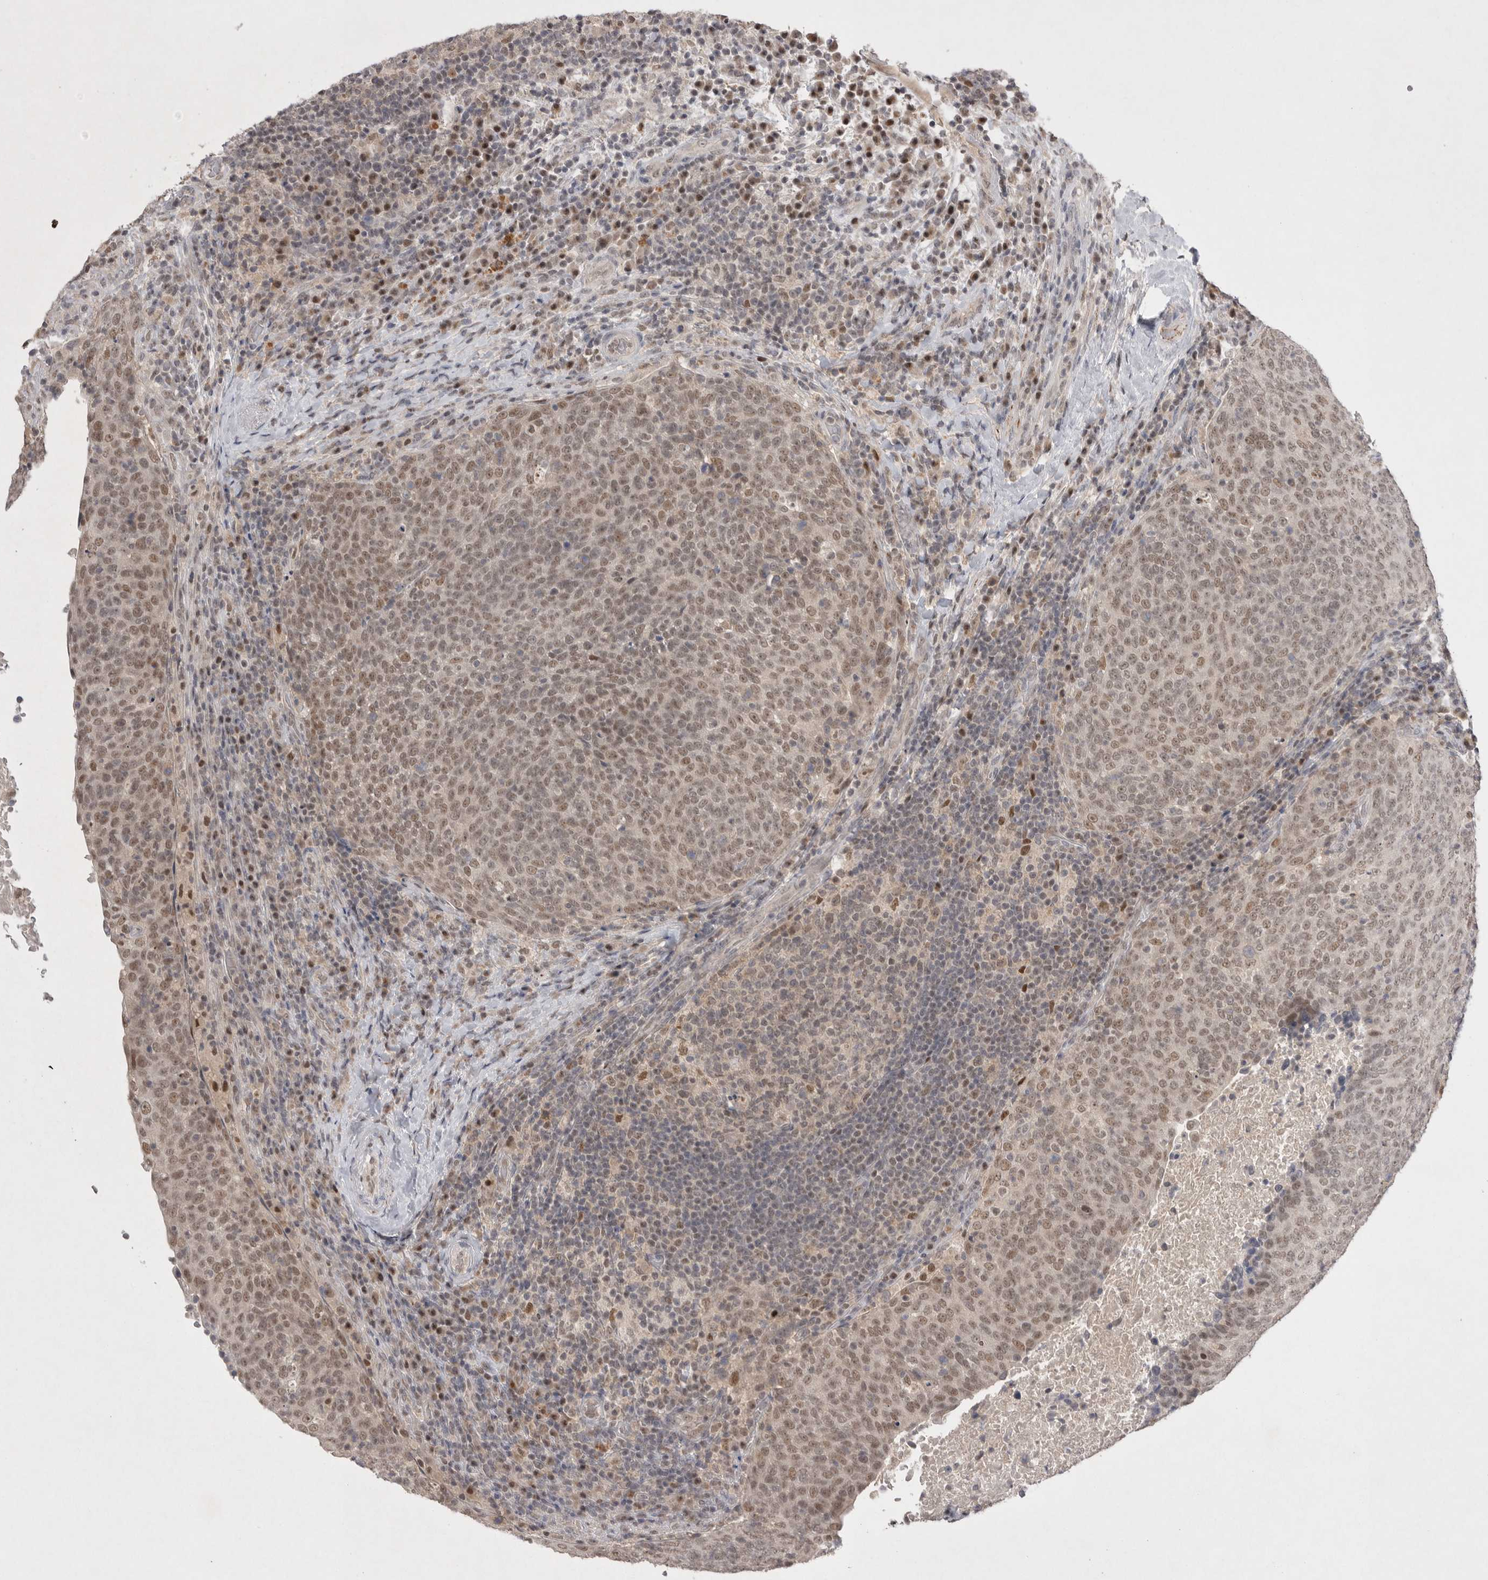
{"staining": {"intensity": "moderate", "quantity": ">75%", "location": "nuclear"}, "tissue": "head and neck cancer", "cell_type": "Tumor cells", "image_type": "cancer", "snomed": [{"axis": "morphology", "description": "Squamous cell carcinoma, NOS"}, {"axis": "morphology", "description": "Squamous cell carcinoma, metastatic, NOS"}, {"axis": "topography", "description": "Lymph node"}, {"axis": "topography", "description": "Head-Neck"}], "caption": "Tumor cells show medium levels of moderate nuclear staining in approximately >75% of cells in head and neck metastatic squamous cell carcinoma.", "gene": "HUS1", "patient": {"sex": "male", "age": 62}}